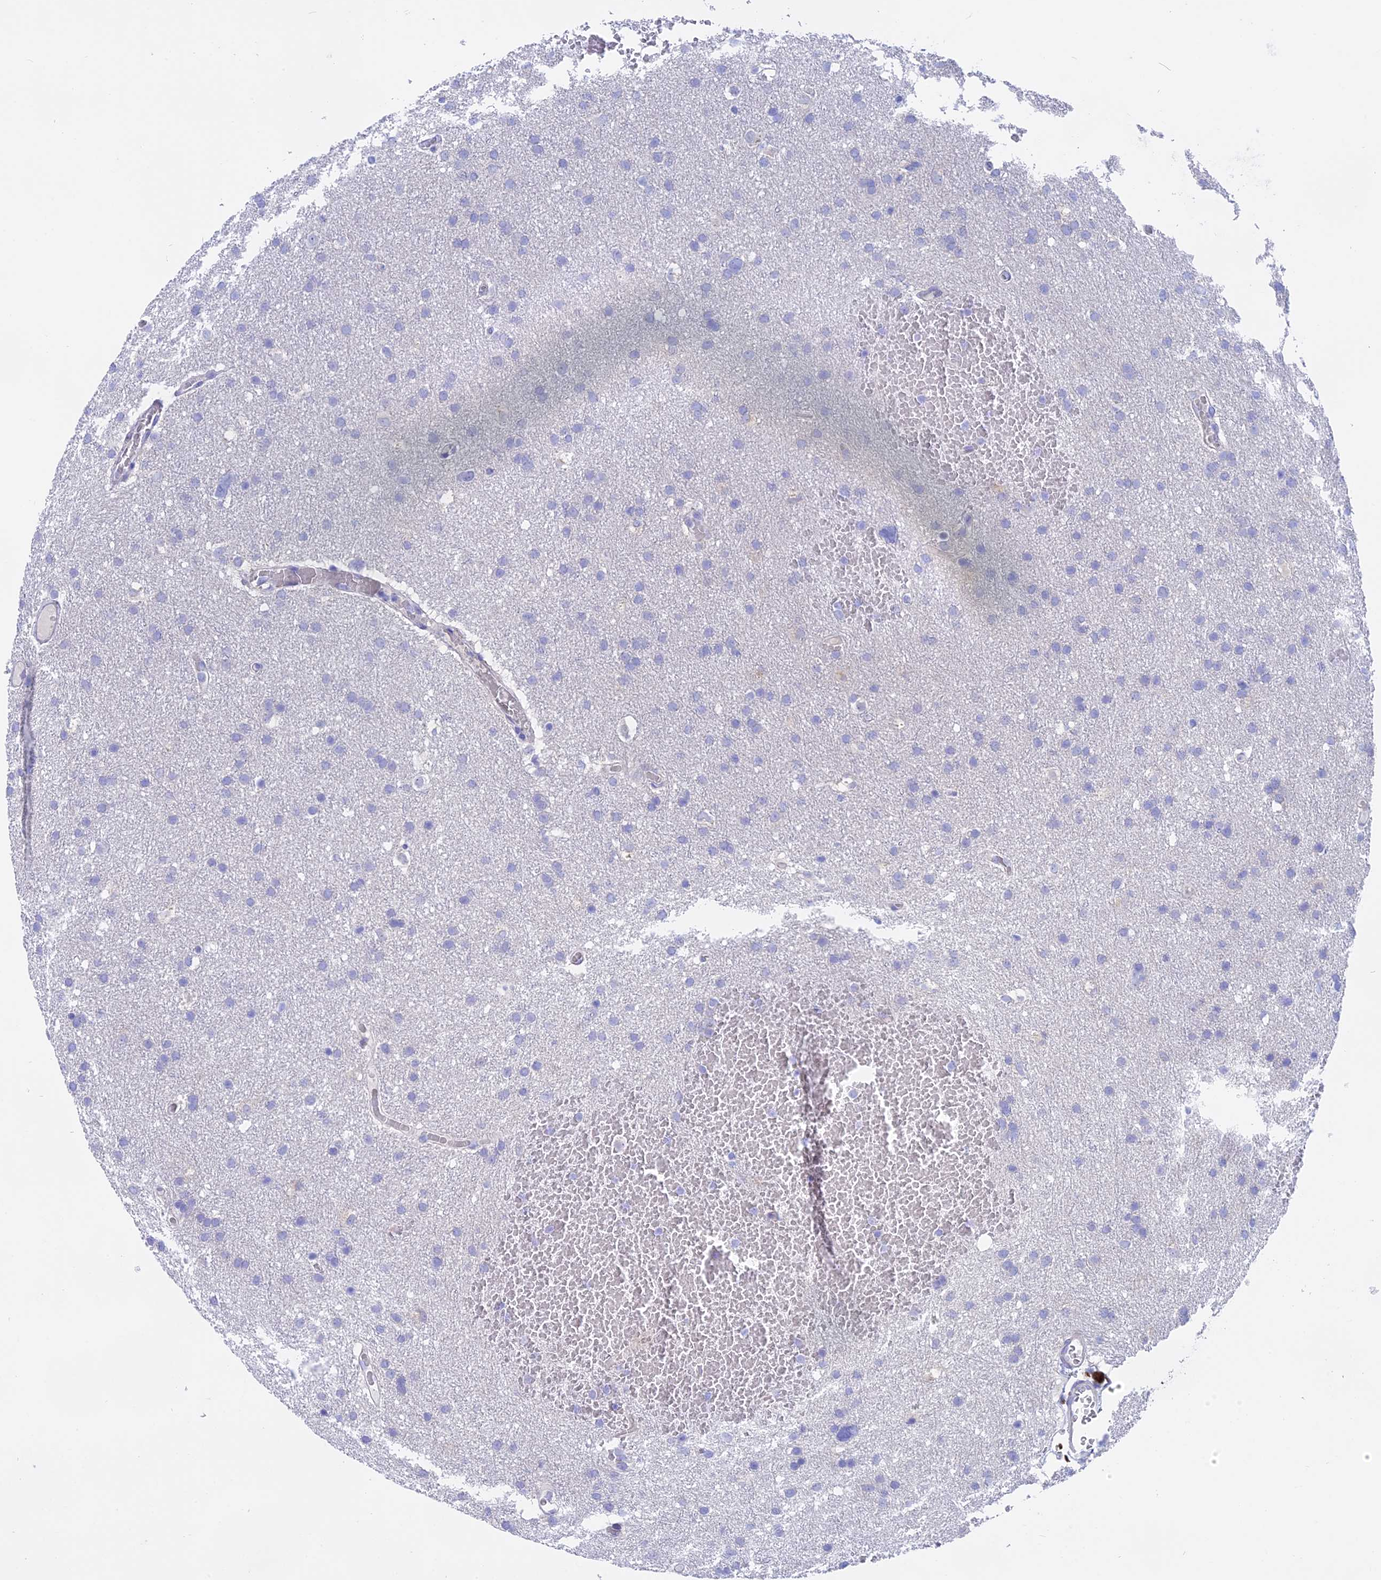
{"staining": {"intensity": "negative", "quantity": "none", "location": "none"}, "tissue": "glioma", "cell_type": "Tumor cells", "image_type": "cancer", "snomed": [{"axis": "morphology", "description": "Glioma, malignant, High grade"}, {"axis": "topography", "description": "Cerebral cortex"}], "caption": "The immunohistochemistry image has no significant expression in tumor cells of glioma tissue.", "gene": "GLB1L", "patient": {"sex": "female", "age": 36}}